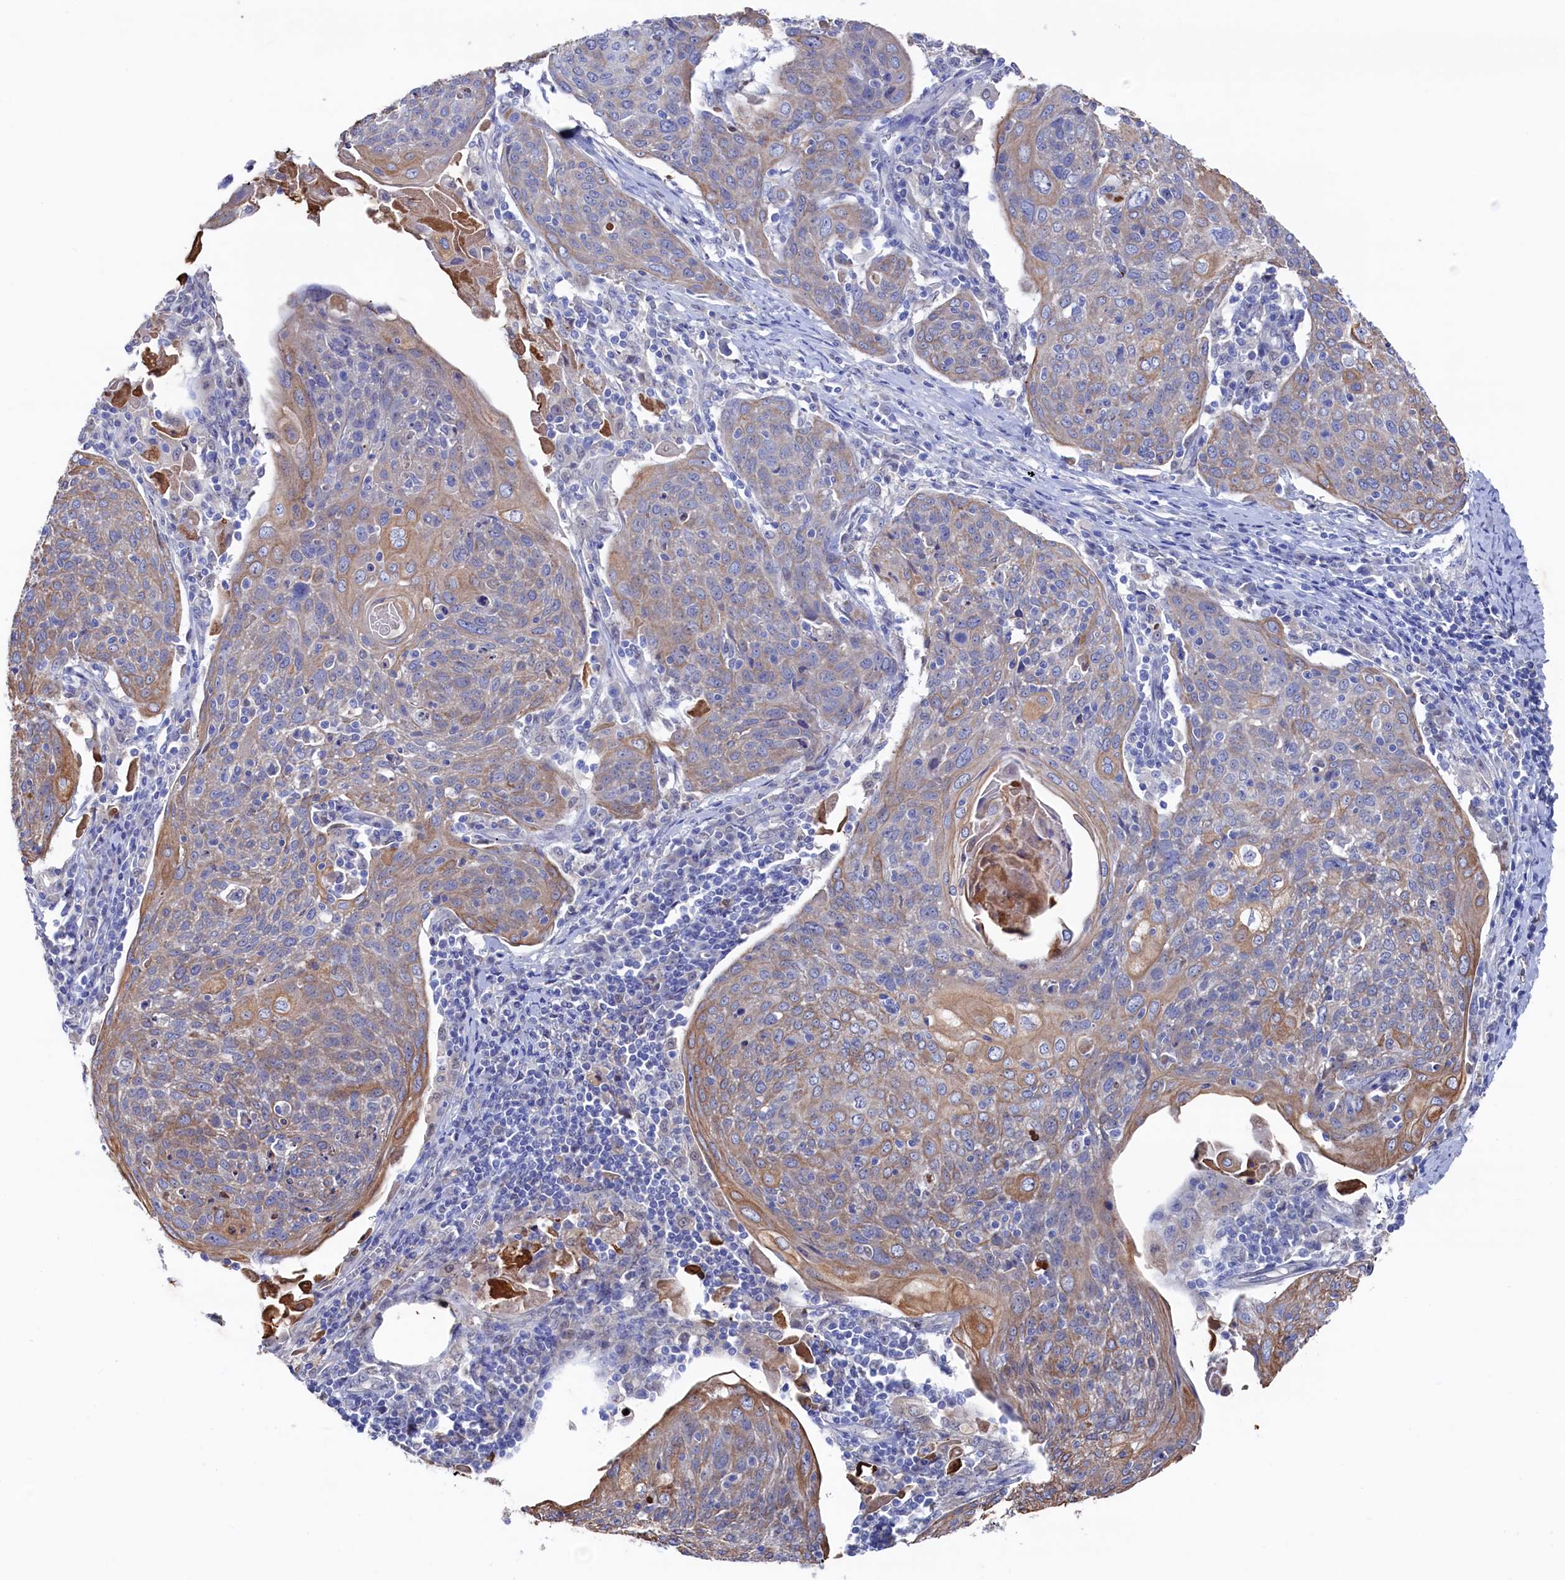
{"staining": {"intensity": "moderate", "quantity": "<25%", "location": "cytoplasmic/membranous"}, "tissue": "cervical cancer", "cell_type": "Tumor cells", "image_type": "cancer", "snomed": [{"axis": "morphology", "description": "Squamous cell carcinoma, NOS"}, {"axis": "topography", "description": "Cervix"}], "caption": "Cervical cancer stained with DAB immunohistochemistry (IHC) displays low levels of moderate cytoplasmic/membranous positivity in approximately <25% of tumor cells.", "gene": "RNH1", "patient": {"sex": "female", "age": 67}}